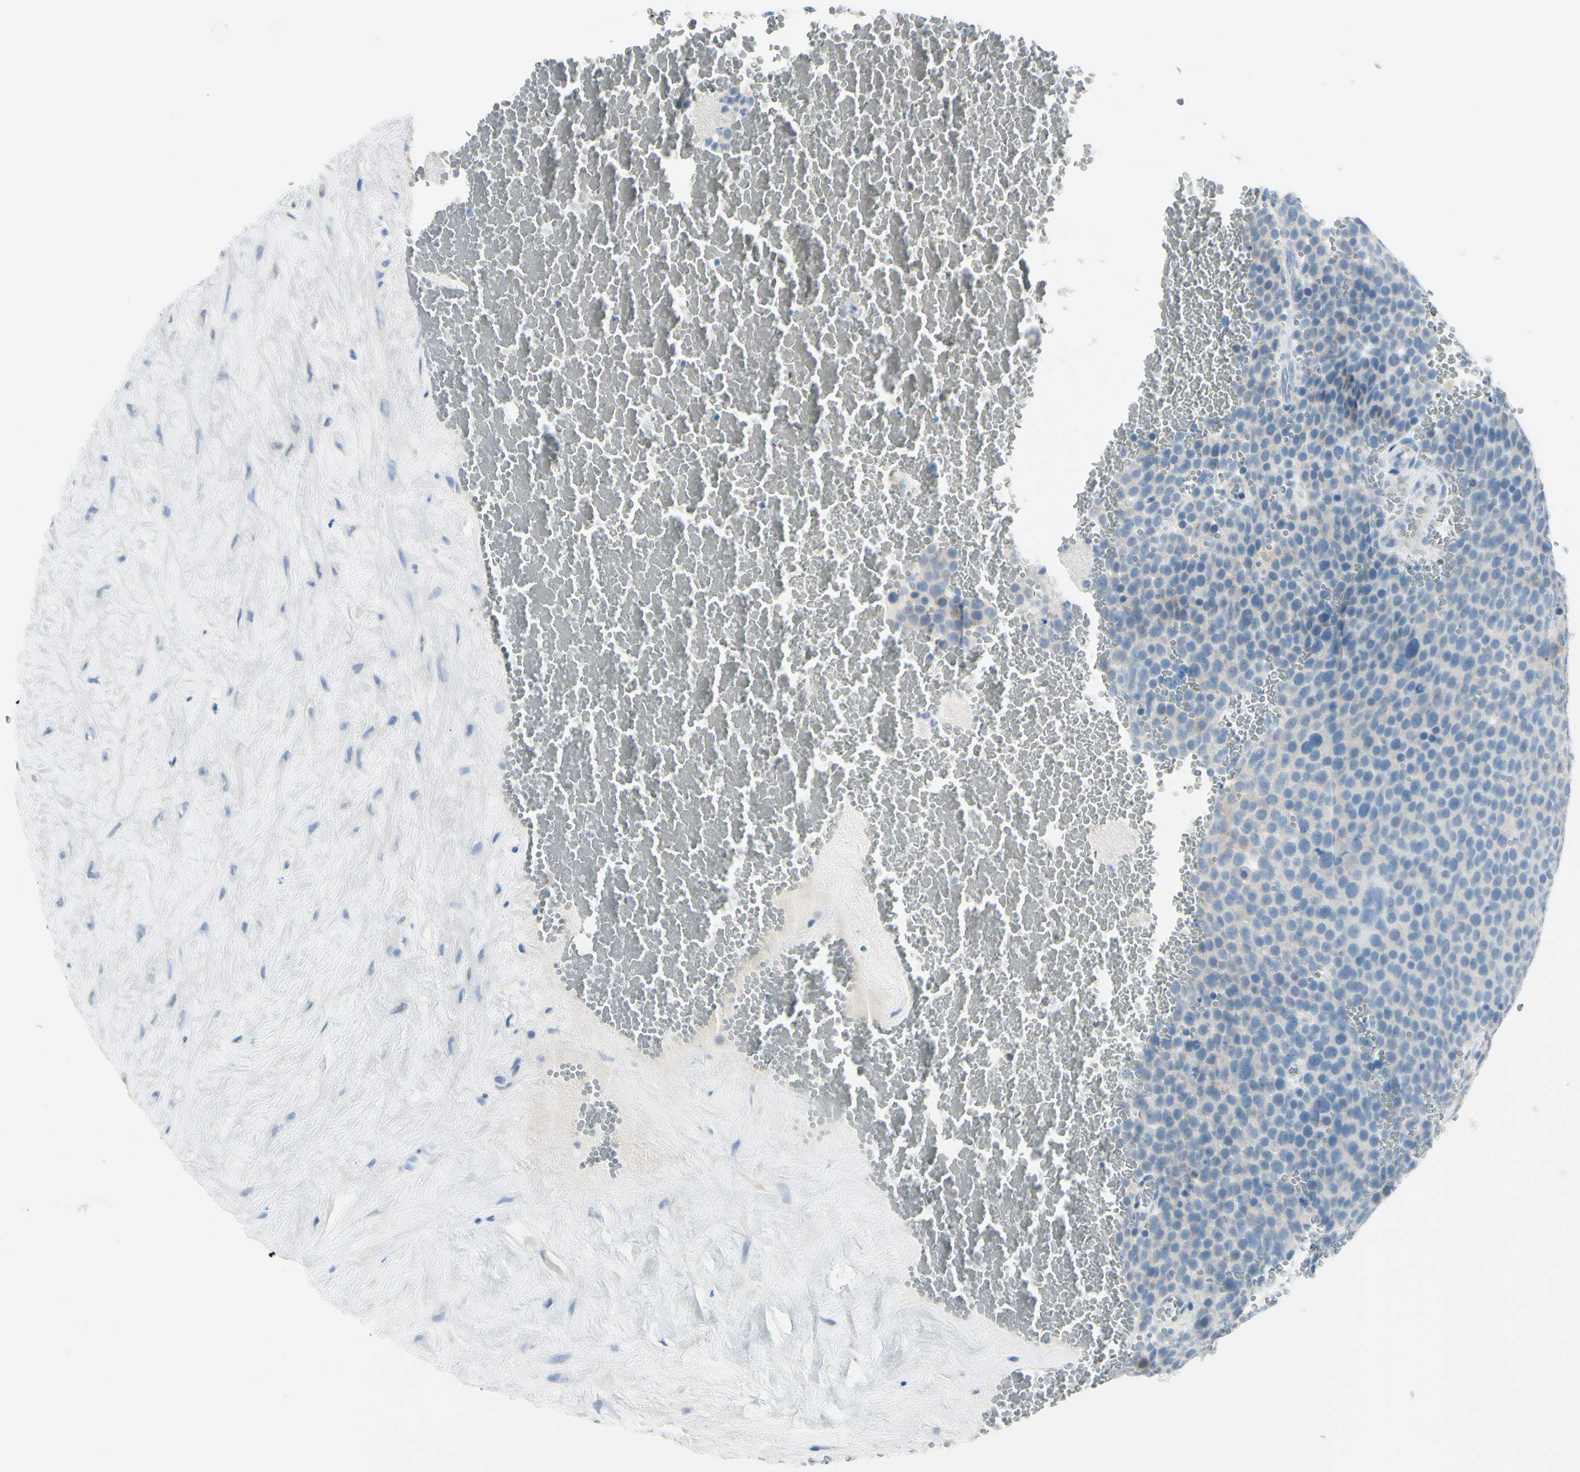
{"staining": {"intensity": "negative", "quantity": "none", "location": "none"}, "tissue": "testis cancer", "cell_type": "Tumor cells", "image_type": "cancer", "snomed": [{"axis": "morphology", "description": "Seminoma, NOS"}, {"axis": "topography", "description": "Testis"}], "caption": "There is no significant staining in tumor cells of testis cancer. (DAB IHC, high magnification).", "gene": "PEBP1", "patient": {"sex": "male", "age": 71}}